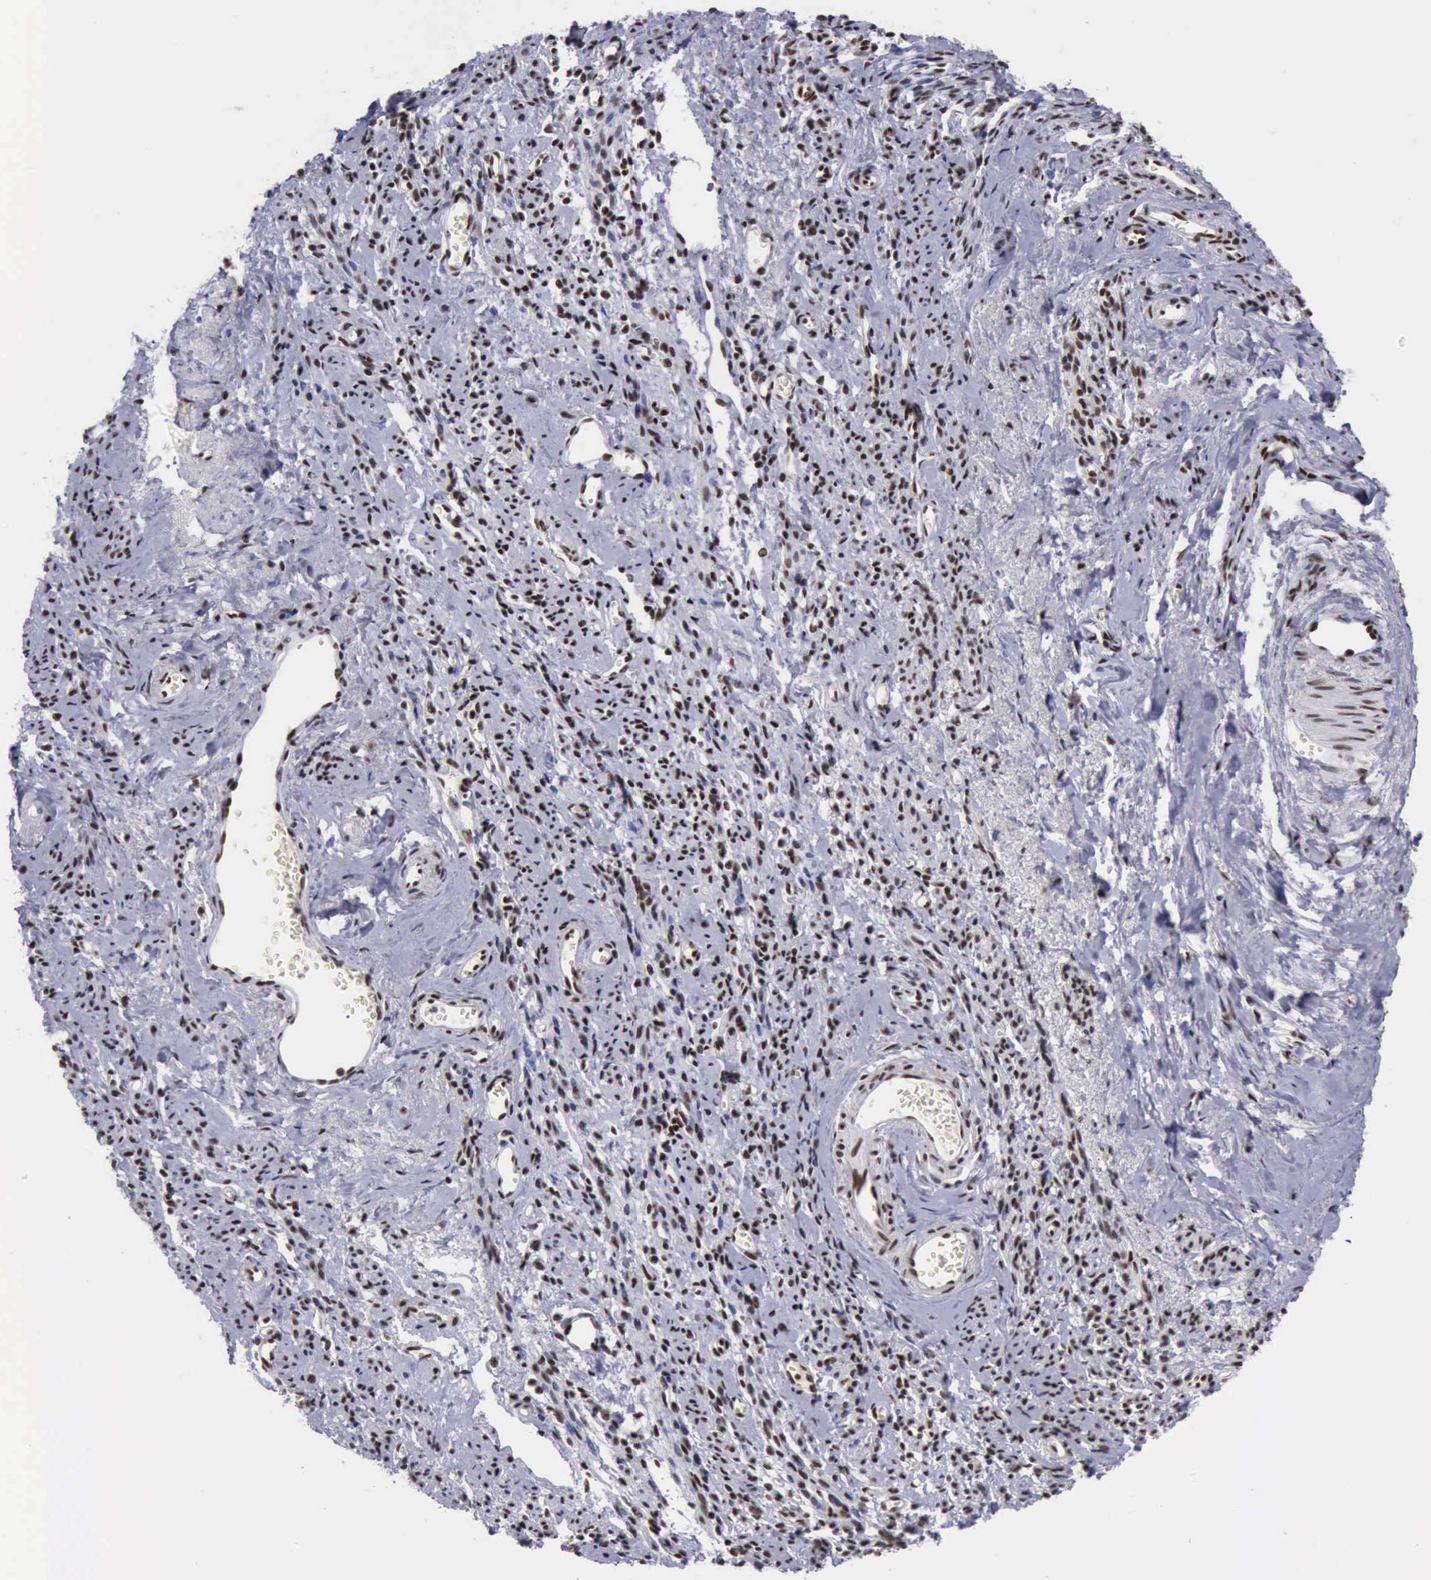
{"staining": {"intensity": "weak", "quantity": "25%-75%", "location": "nuclear"}, "tissue": "endometrial cancer", "cell_type": "Tumor cells", "image_type": "cancer", "snomed": [{"axis": "morphology", "description": "Adenocarcinoma, NOS"}, {"axis": "topography", "description": "Endometrium"}], "caption": "High-magnification brightfield microscopy of adenocarcinoma (endometrial) stained with DAB (3,3'-diaminobenzidine) (brown) and counterstained with hematoxylin (blue). tumor cells exhibit weak nuclear staining is seen in about25%-75% of cells.", "gene": "YY1", "patient": {"sex": "female", "age": 75}}